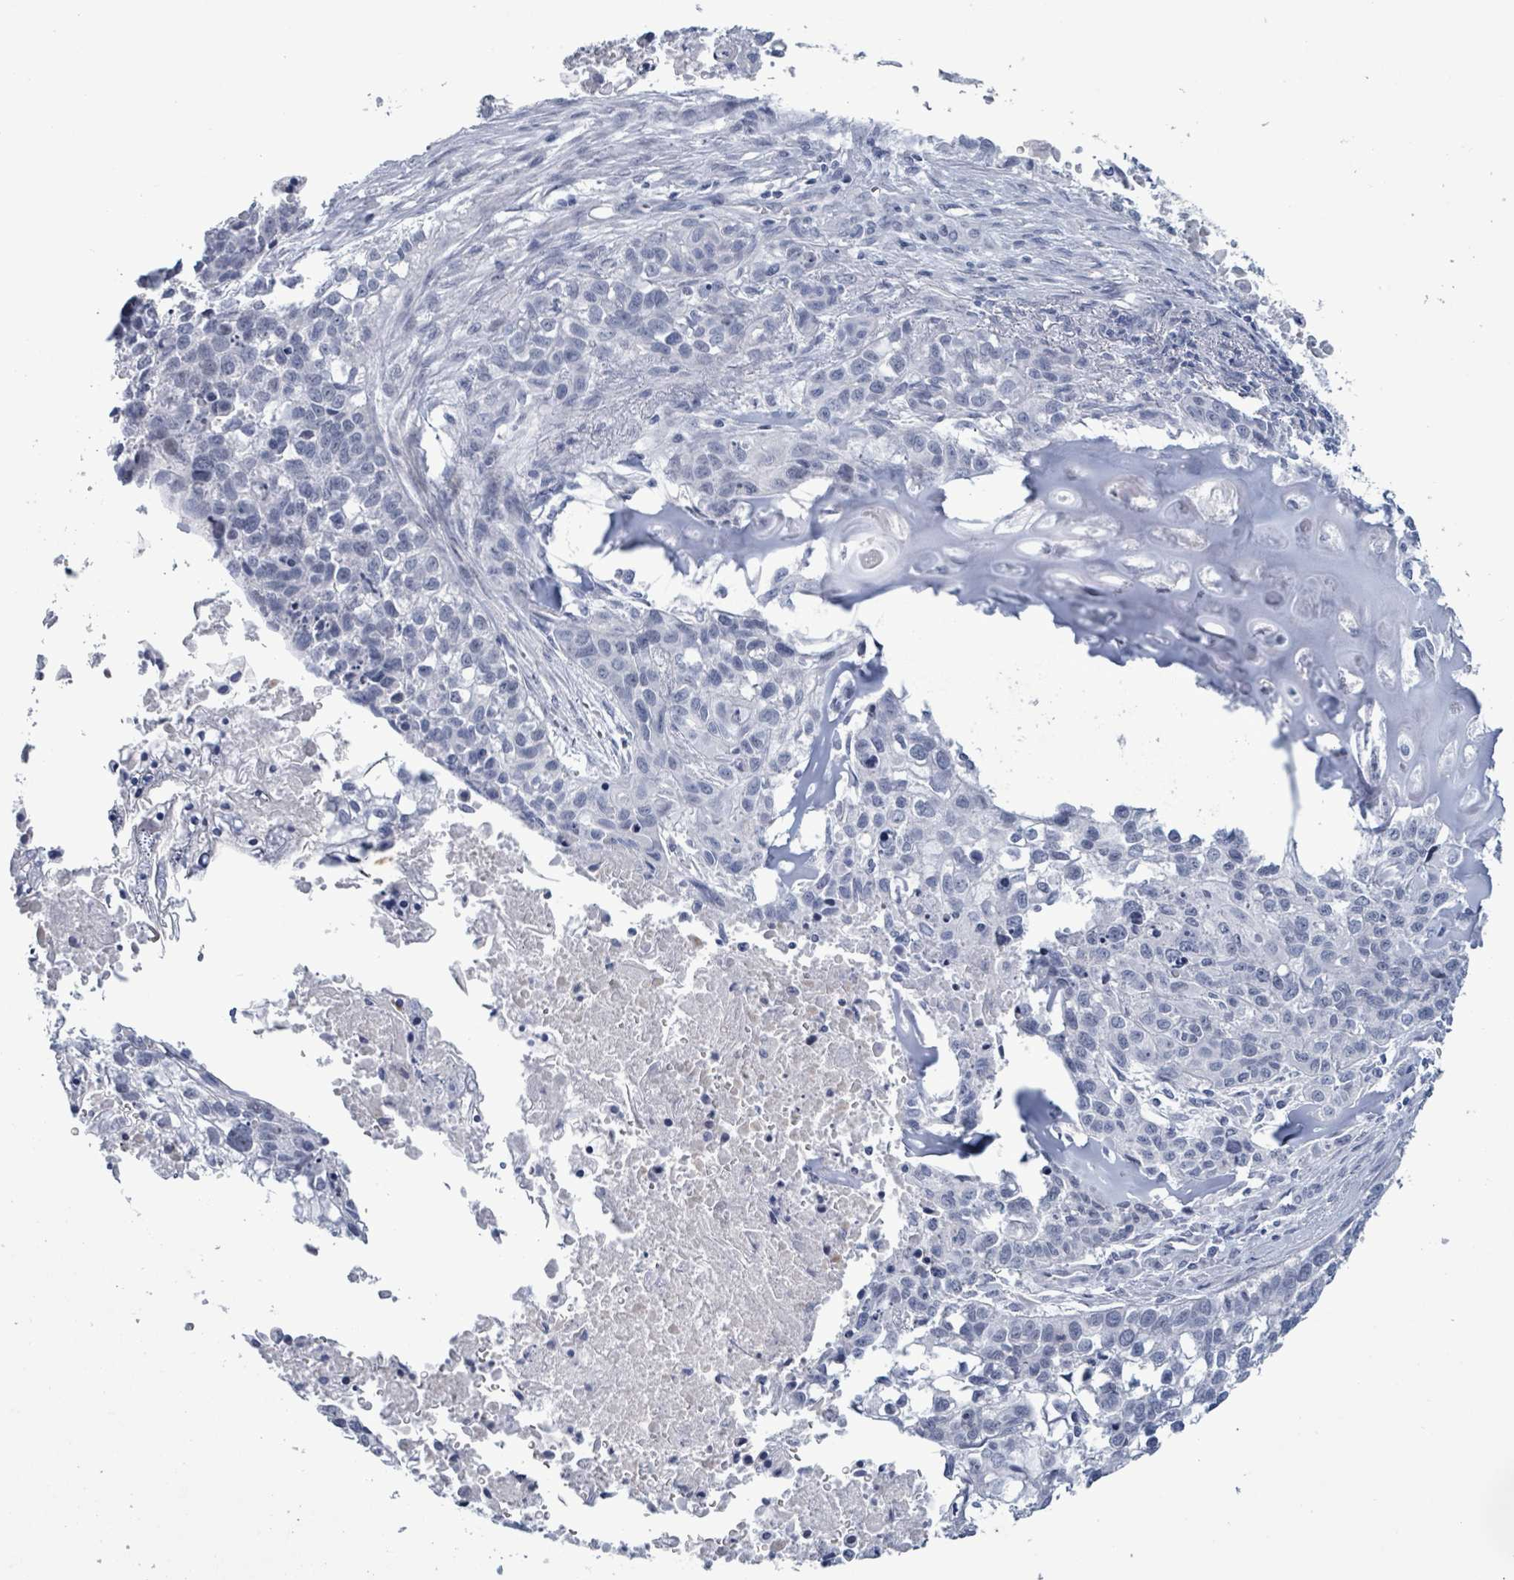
{"staining": {"intensity": "negative", "quantity": "none", "location": "none"}, "tissue": "lung cancer", "cell_type": "Tumor cells", "image_type": "cancer", "snomed": [{"axis": "morphology", "description": "Squamous cell carcinoma, NOS"}, {"axis": "topography", "description": "Lung"}], "caption": "IHC of human lung cancer (squamous cell carcinoma) shows no staining in tumor cells.", "gene": "ZNF771", "patient": {"sex": "male", "age": 74}}